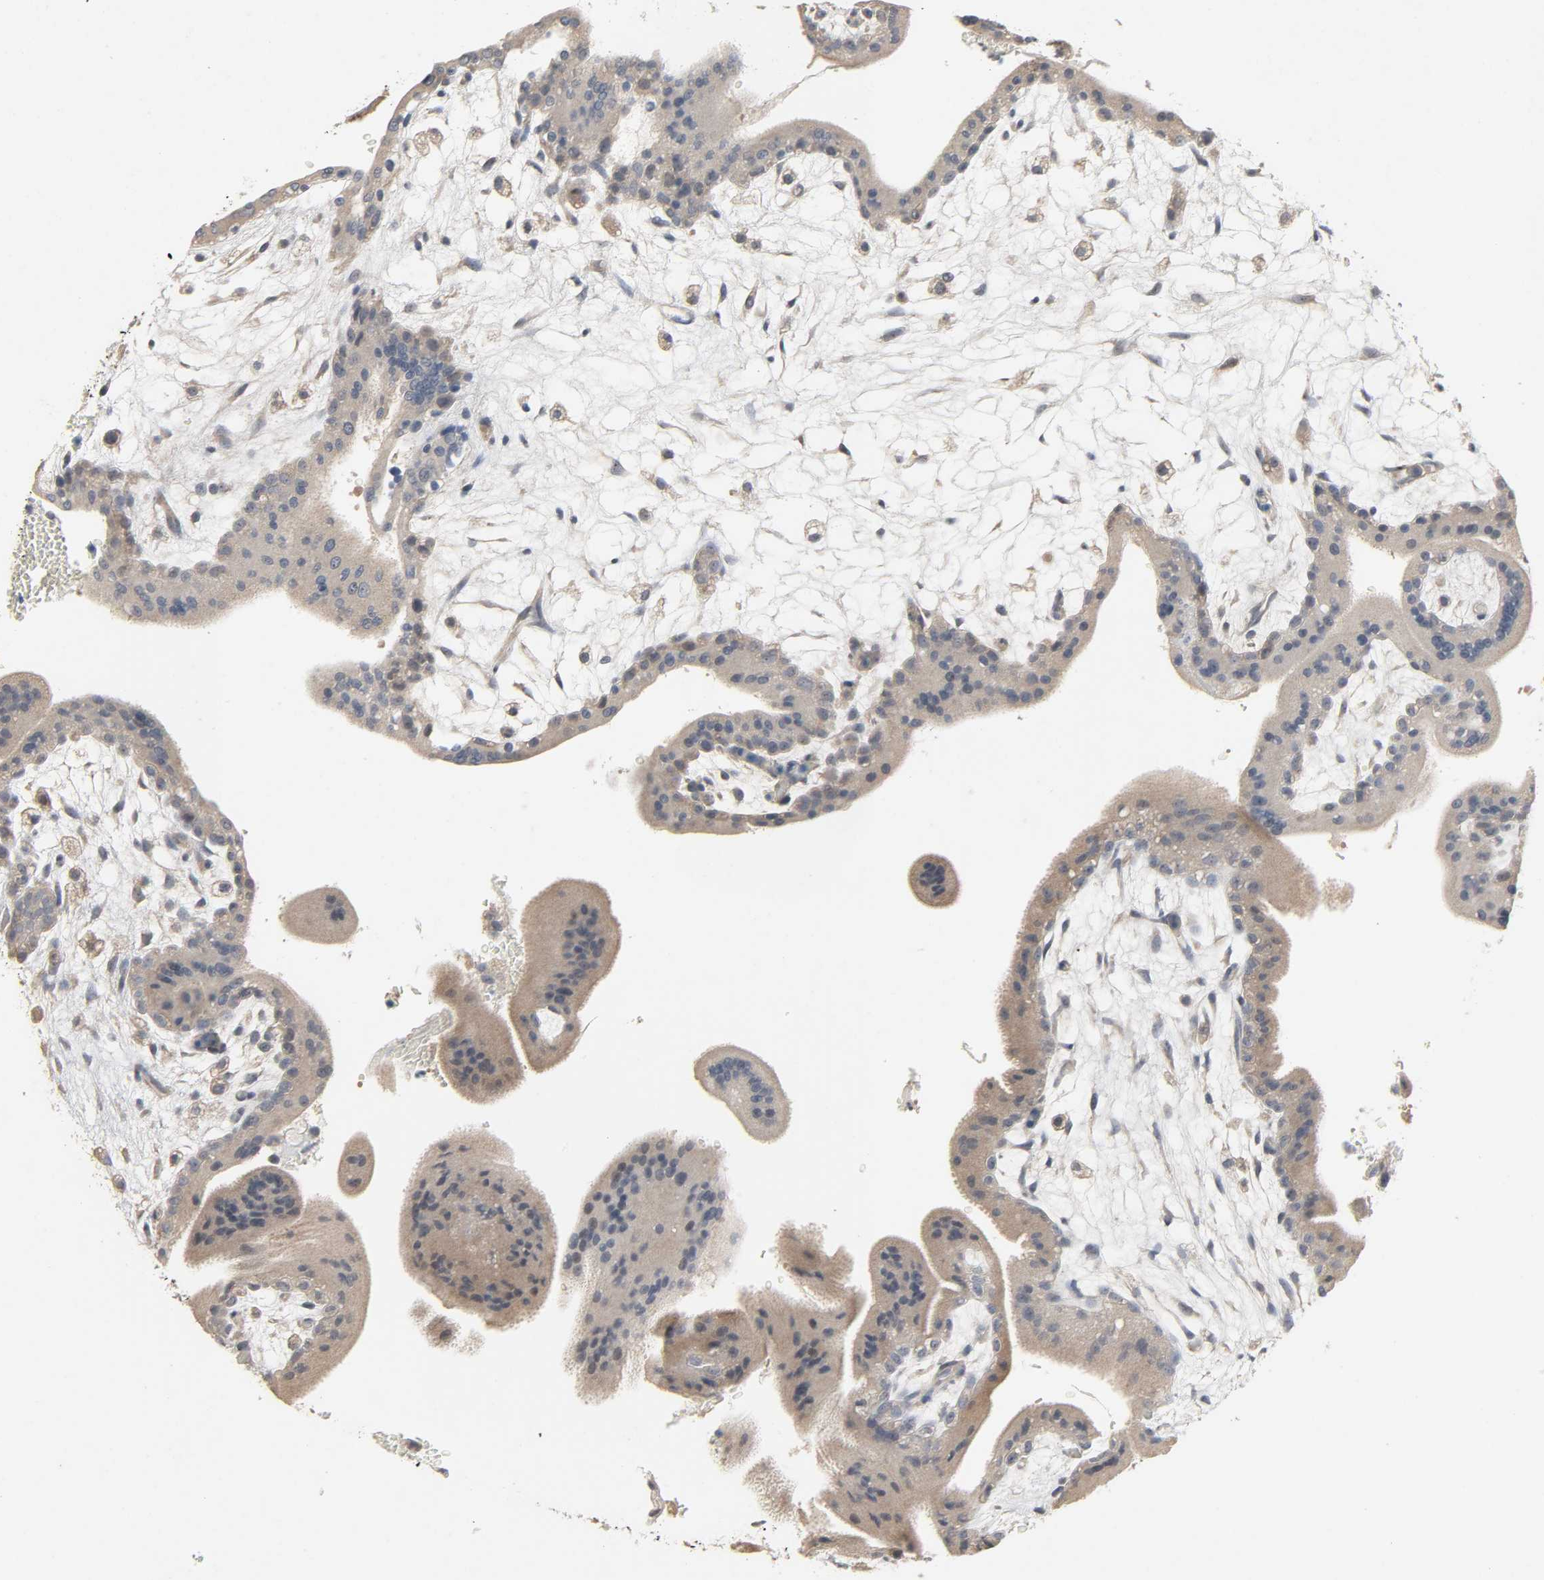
{"staining": {"intensity": "weak", "quantity": ">75%", "location": "cytoplasmic/membranous"}, "tissue": "placenta", "cell_type": "Decidual cells", "image_type": "normal", "snomed": [{"axis": "morphology", "description": "Normal tissue, NOS"}, {"axis": "topography", "description": "Placenta"}], "caption": "Immunohistochemistry of benign placenta demonstrates low levels of weak cytoplasmic/membranous expression in approximately >75% of decidual cells. (Brightfield microscopy of DAB IHC at high magnification).", "gene": "CD4", "patient": {"sex": "female", "age": 35}}